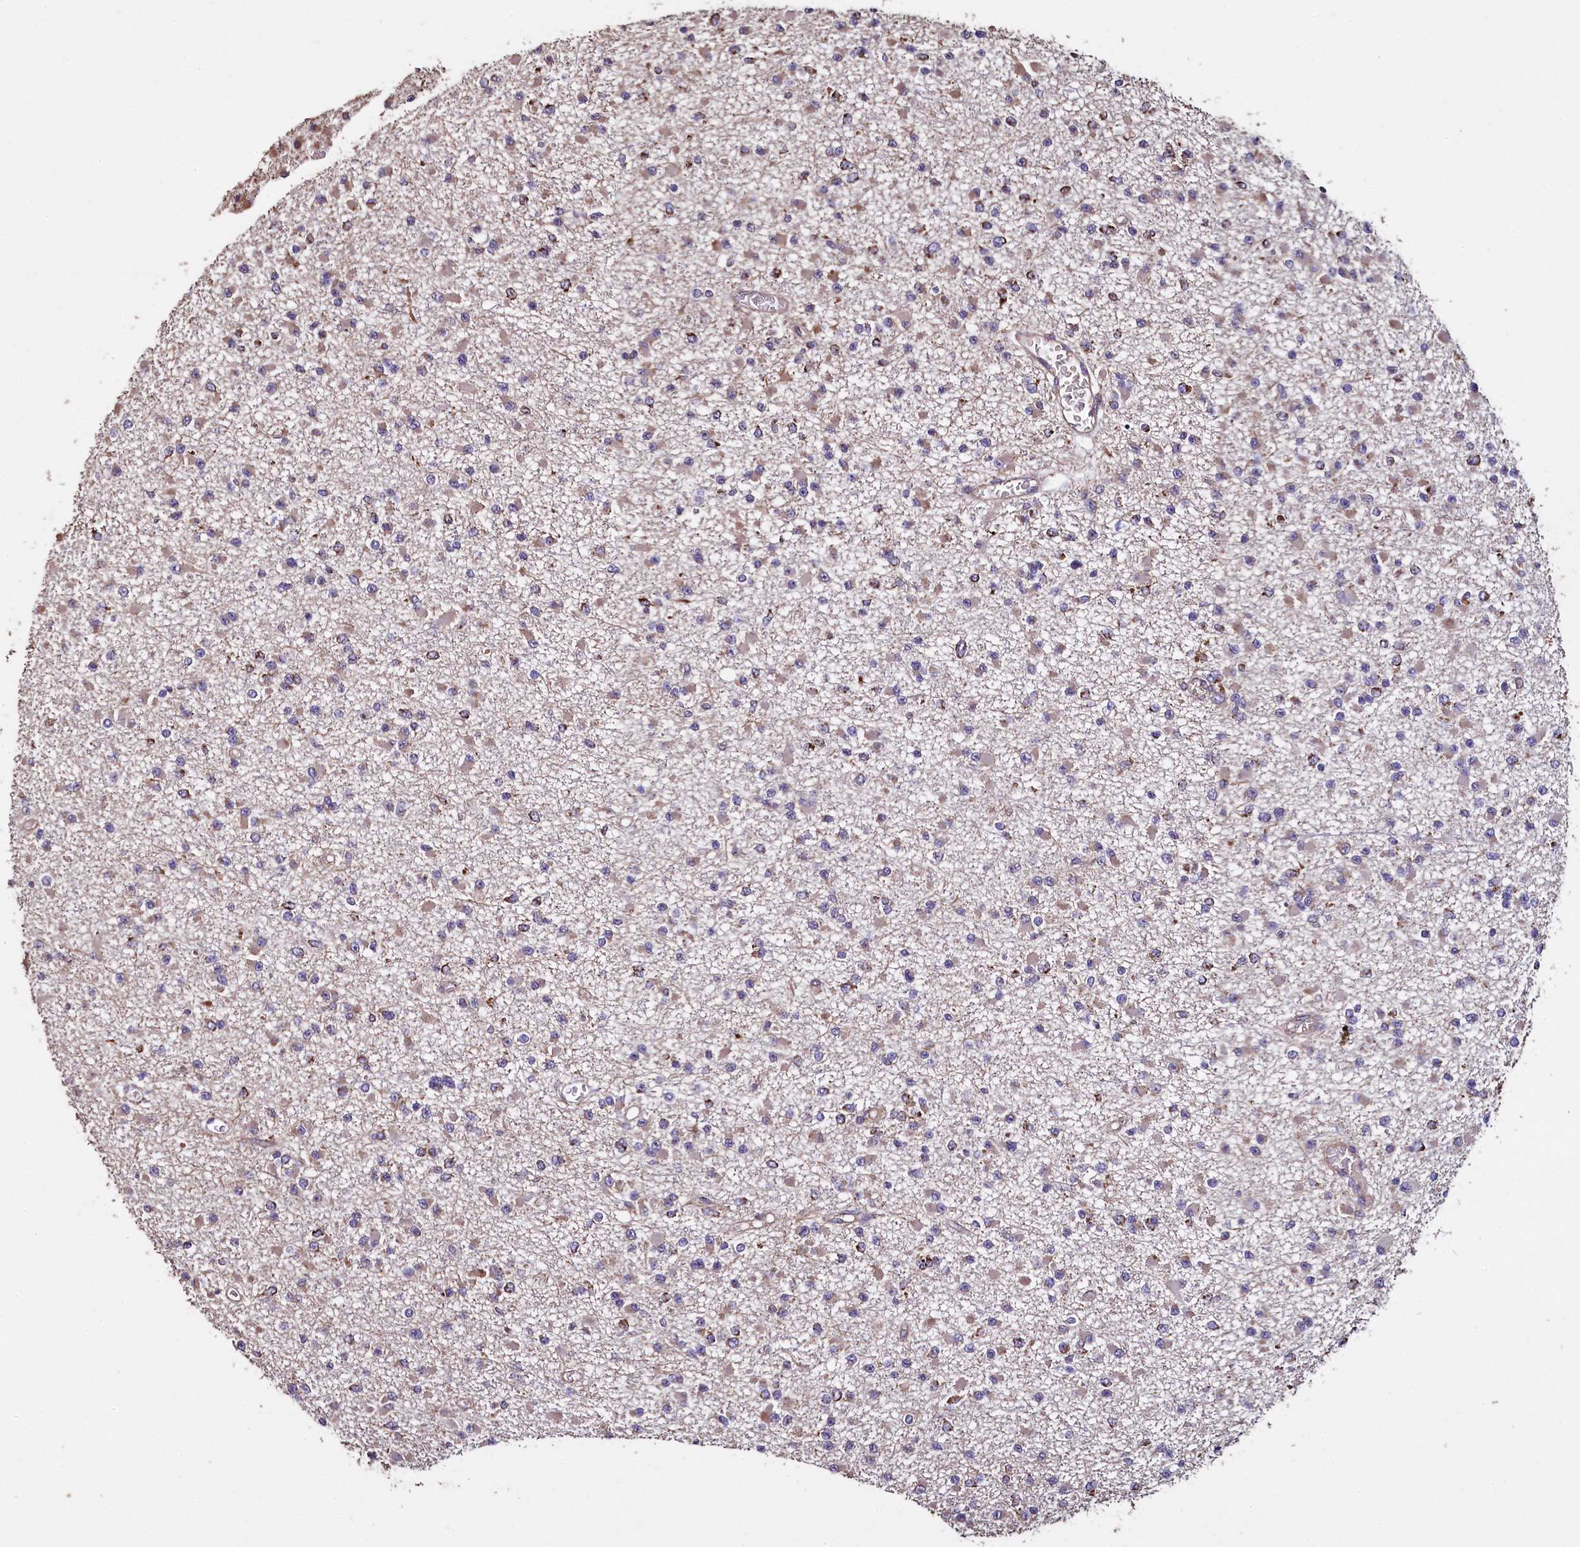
{"staining": {"intensity": "negative", "quantity": "none", "location": "none"}, "tissue": "glioma", "cell_type": "Tumor cells", "image_type": "cancer", "snomed": [{"axis": "morphology", "description": "Glioma, malignant, Low grade"}, {"axis": "topography", "description": "Brain"}], "caption": "IHC of human malignant low-grade glioma displays no staining in tumor cells.", "gene": "COQ9", "patient": {"sex": "female", "age": 22}}